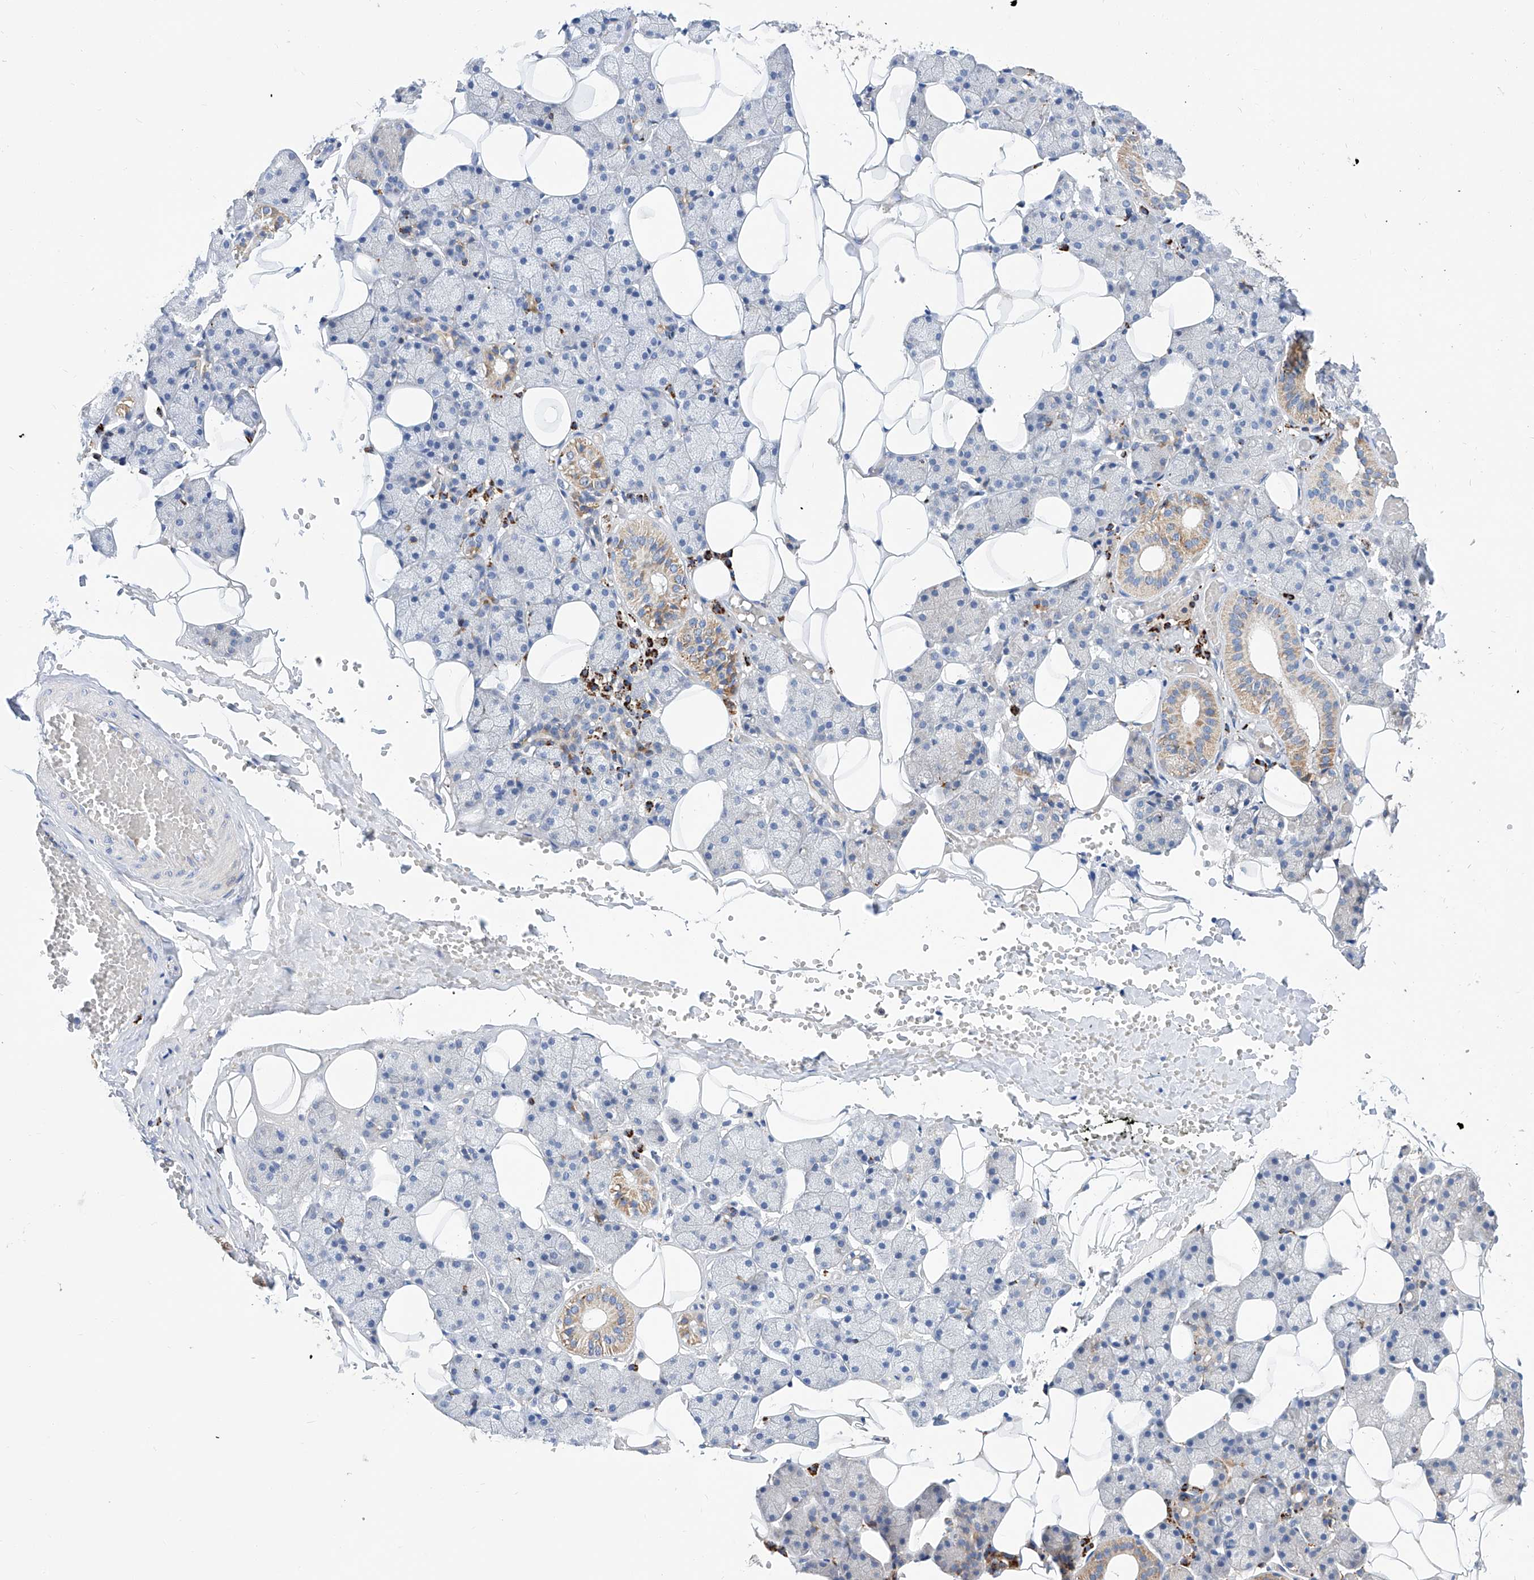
{"staining": {"intensity": "moderate", "quantity": "<25%", "location": "cytoplasmic/membranous"}, "tissue": "salivary gland", "cell_type": "Glandular cells", "image_type": "normal", "snomed": [{"axis": "morphology", "description": "Normal tissue, NOS"}, {"axis": "topography", "description": "Salivary gland"}], "caption": "The photomicrograph shows staining of benign salivary gland, revealing moderate cytoplasmic/membranous protein expression (brown color) within glandular cells.", "gene": "CPNE5", "patient": {"sex": "female", "age": 33}}